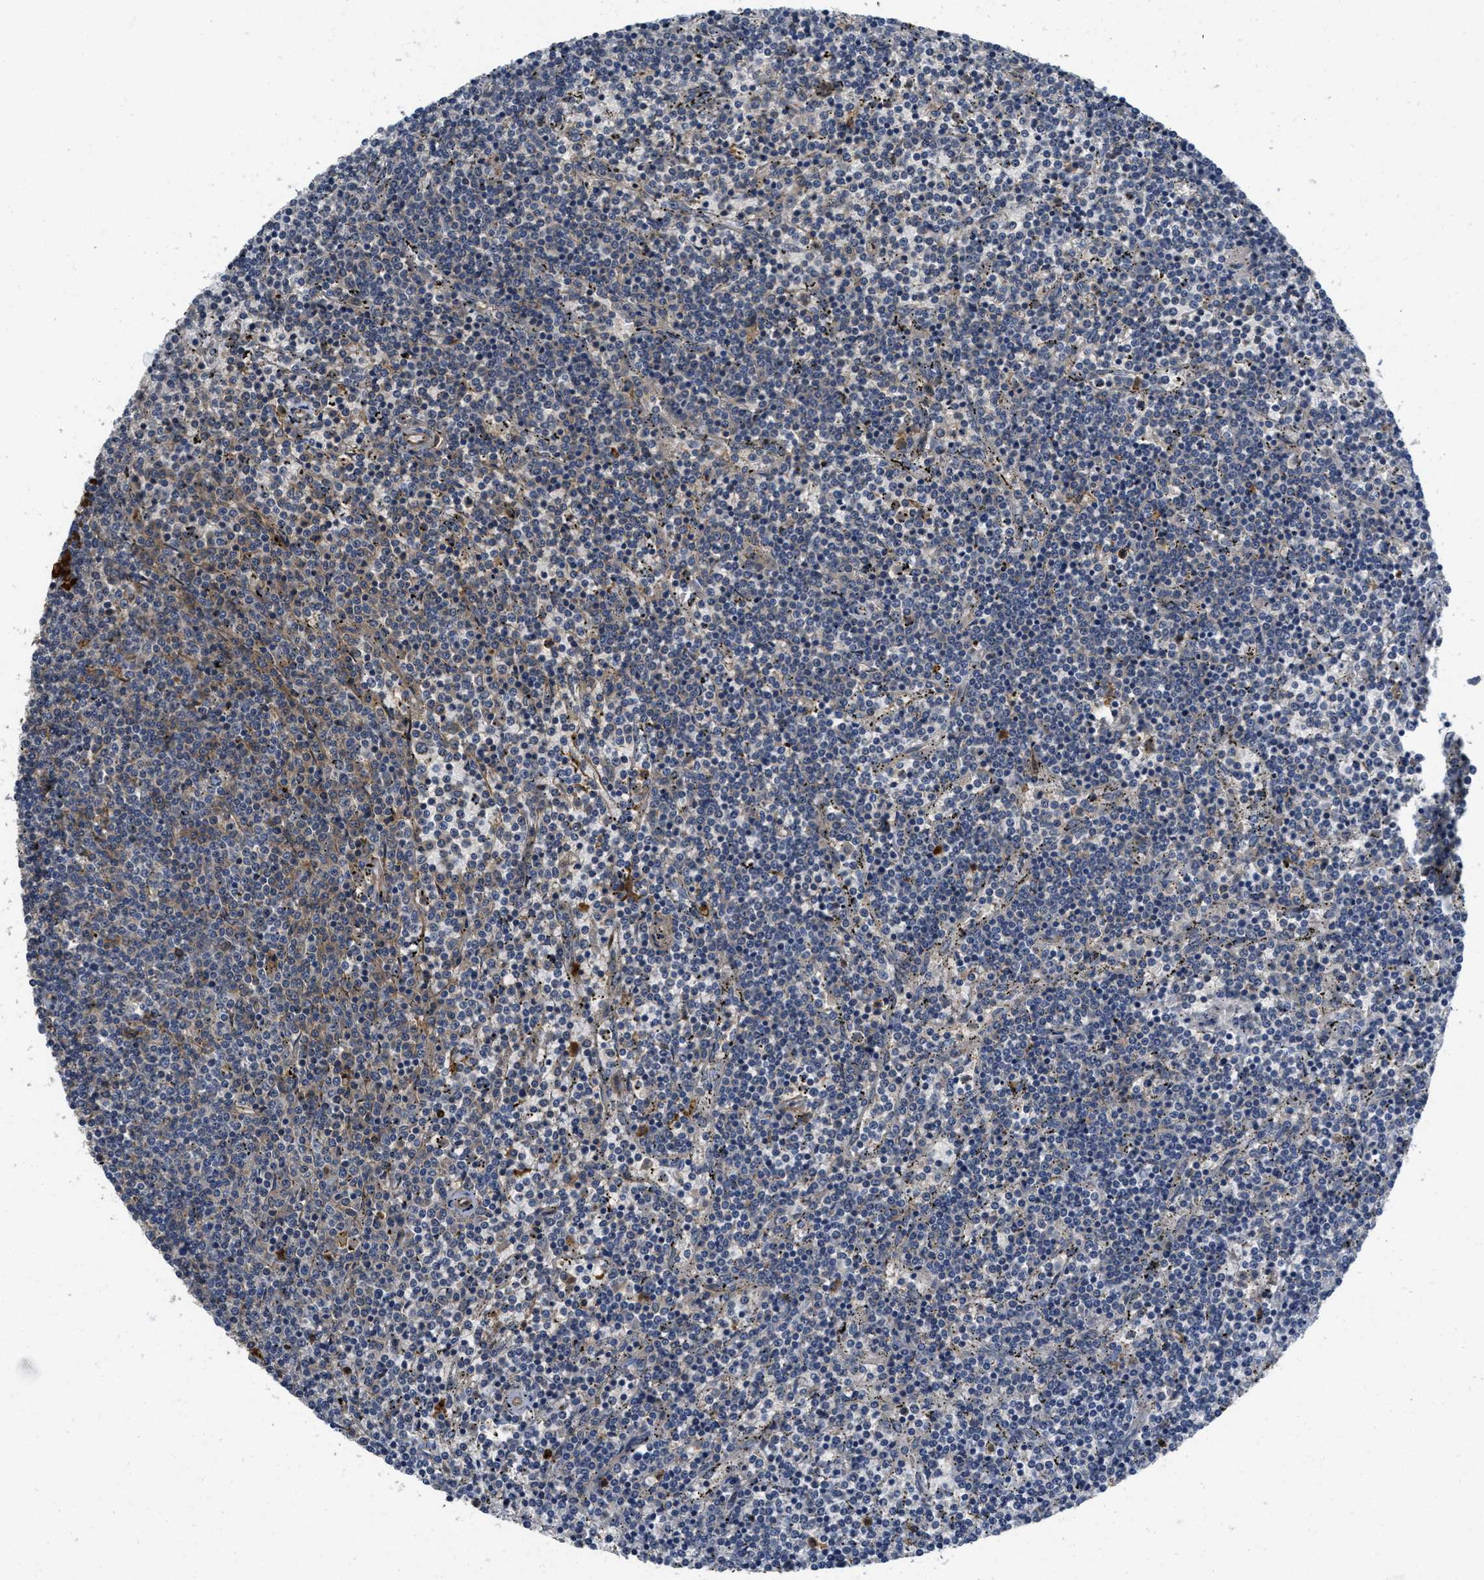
{"staining": {"intensity": "negative", "quantity": "none", "location": "none"}, "tissue": "lymphoma", "cell_type": "Tumor cells", "image_type": "cancer", "snomed": [{"axis": "morphology", "description": "Malignant lymphoma, non-Hodgkin's type, Low grade"}, {"axis": "topography", "description": "Spleen"}], "caption": "An IHC photomicrograph of lymphoma is shown. There is no staining in tumor cells of lymphoma.", "gene": "ANGPT1", "patient": {"sex": "female", "age": 50}}